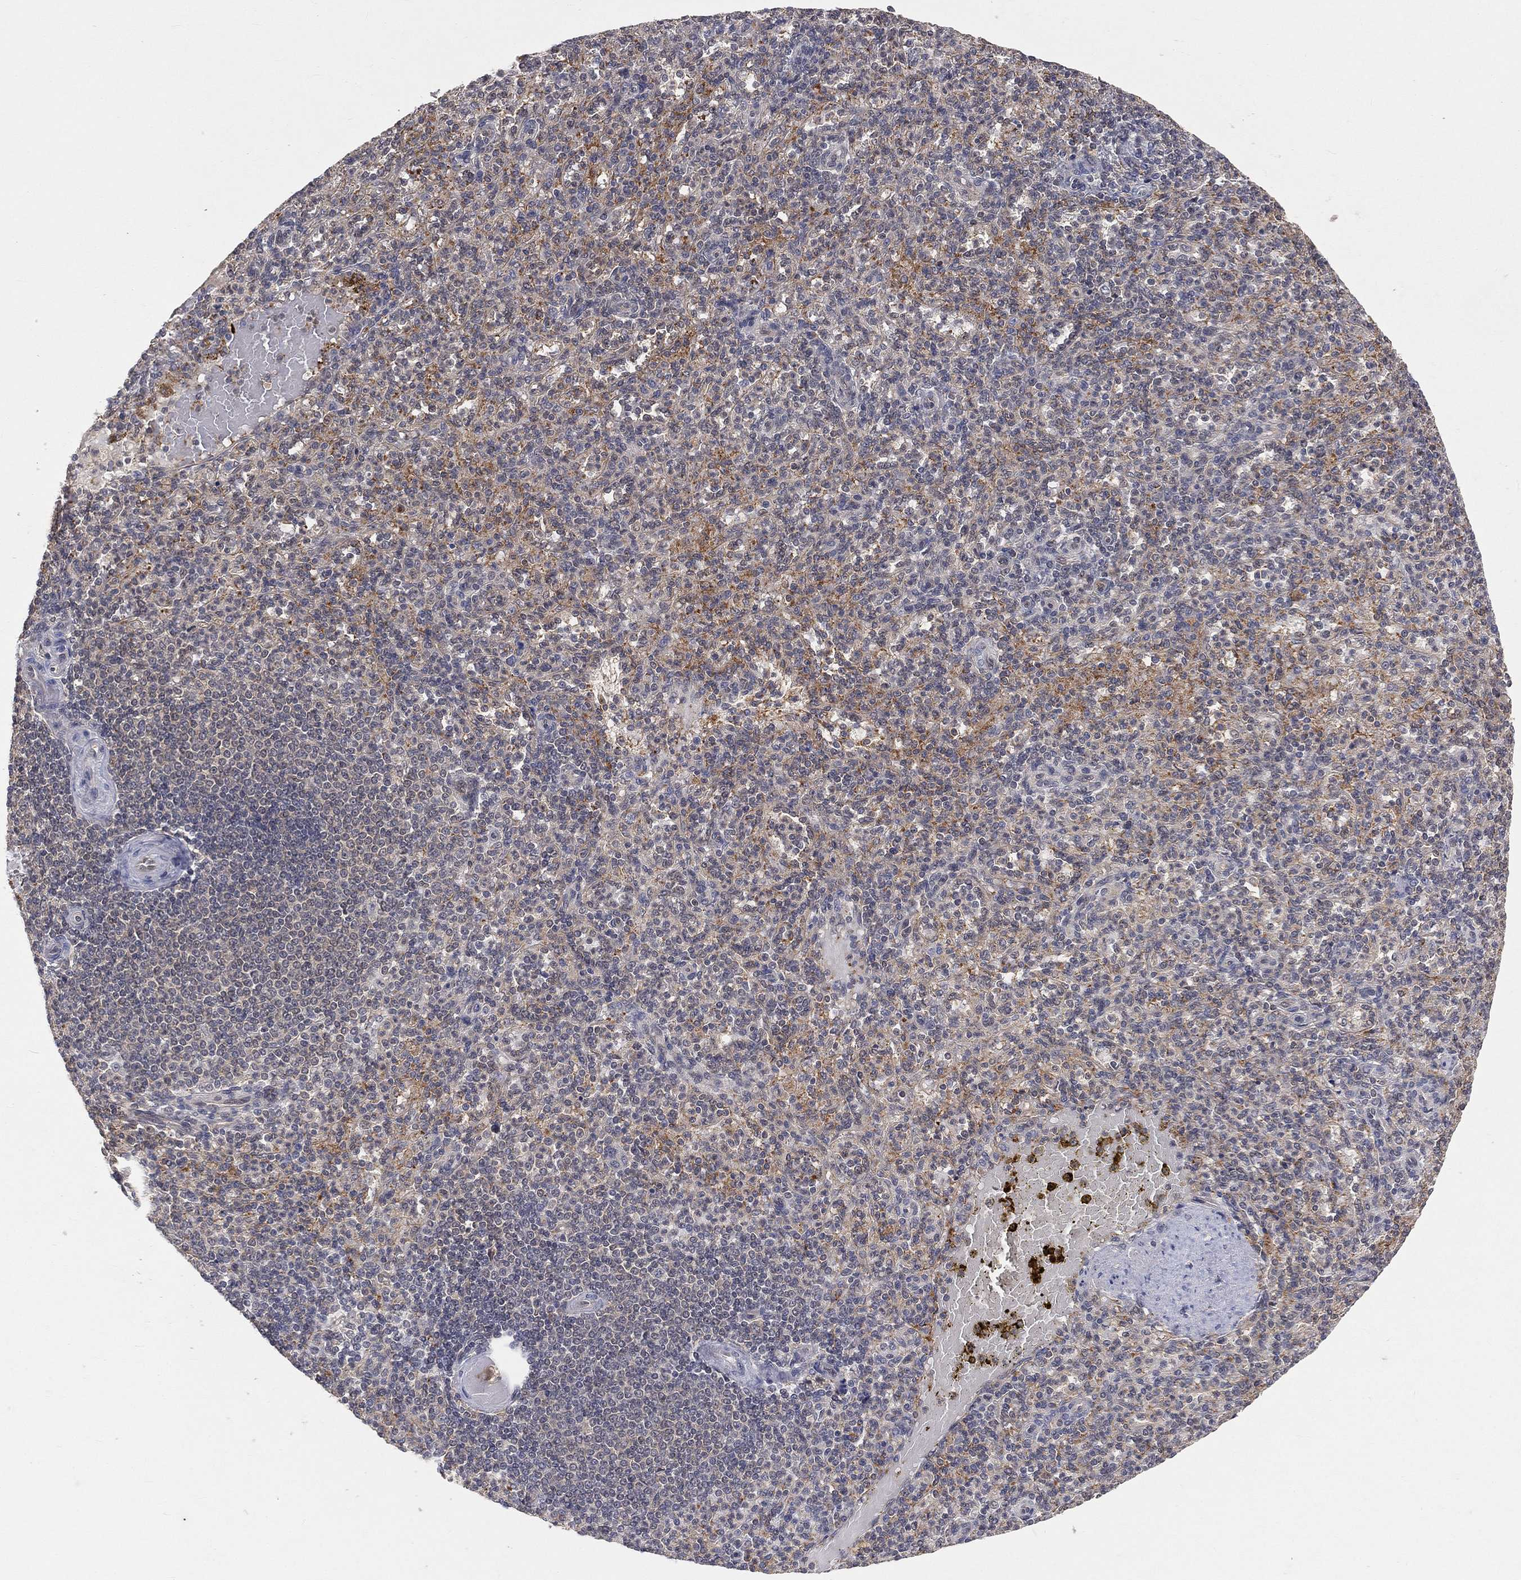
{"staining": {"intensity": "moderate", "quantity": "<25%", "location": "cytoplasmic/membranous"}, "tissue": "spleen", "cell_type": "Cells in red pulp", "image_type": "normal", "snomed": [{"axis": "morphology", "description": "Normal tissue, NOS"}, {"axis": "topography", "description": "Spleen"}], "caption": "Immunohistochemical staining of normal spleen exhibits <25% levels of moderate cytoplasmic/membranous protein positivity in approximately <25% of cells in red pulp. Nuclei are stained in blue.", "gene": "MAPK1", "patient": {"sex": "female", "age": 74}}